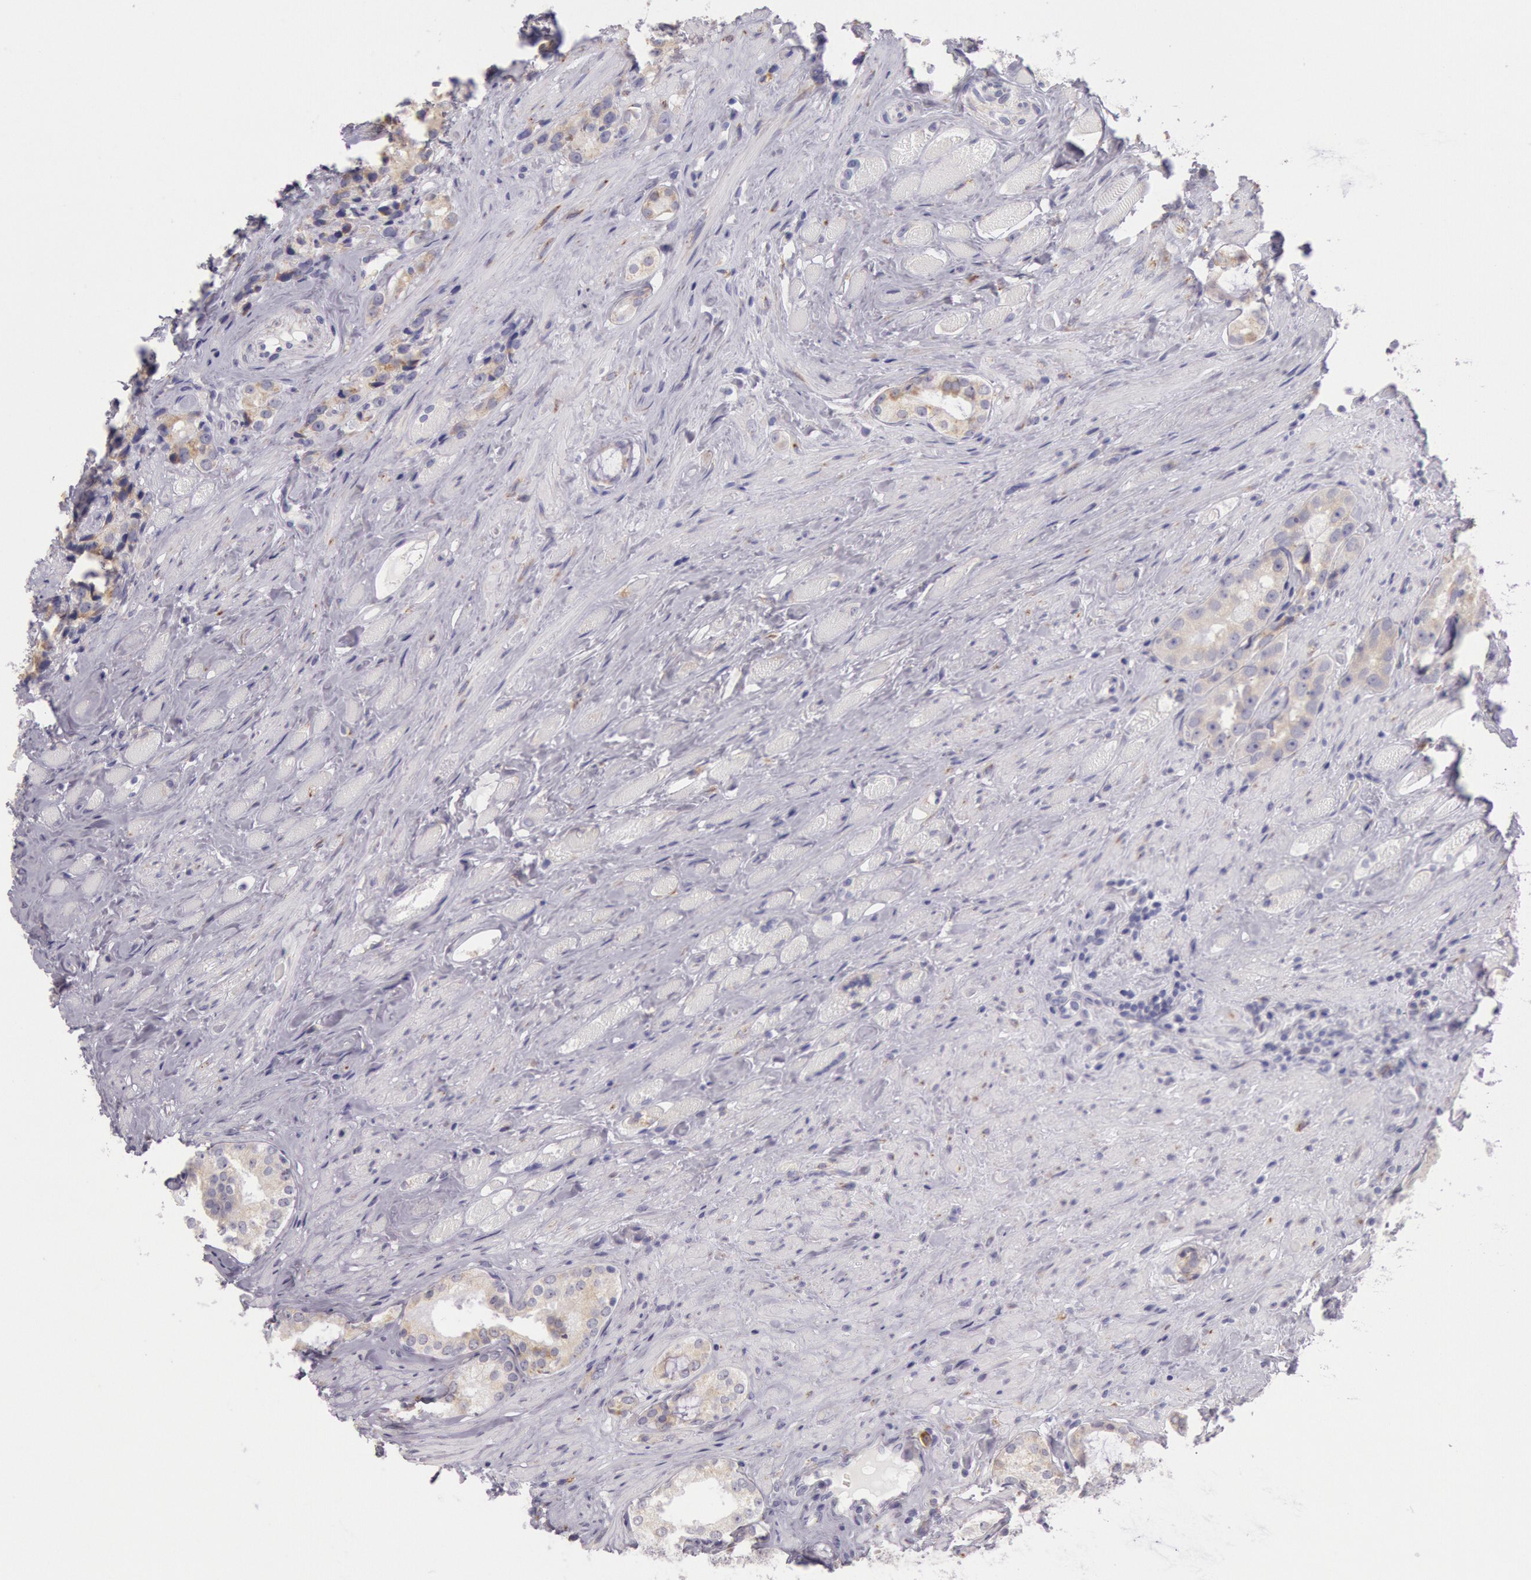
{"staining": {"intensity": "weak", "quantity": "25%-75%", "location": "cytoplasmic/membranous"}, "tissue": "prostate cancer", "cell_type": "Tumor cells", "image_type": "cancer", "snomed": [{"axis": "morphology", "description": "Adenocarcinoma, Medium grade"}, {"axis": "topography", "description": "Prostate"}], "caption": "Immunohistochemical staining of human prostate adenocarcinoma (medium-grade) reveals weak cytoplasmic/membranous protein expression in about 25%-75% of tumor cells.", "gene": "CIDEB", "patient": {"sex": "male", "age": 73}}